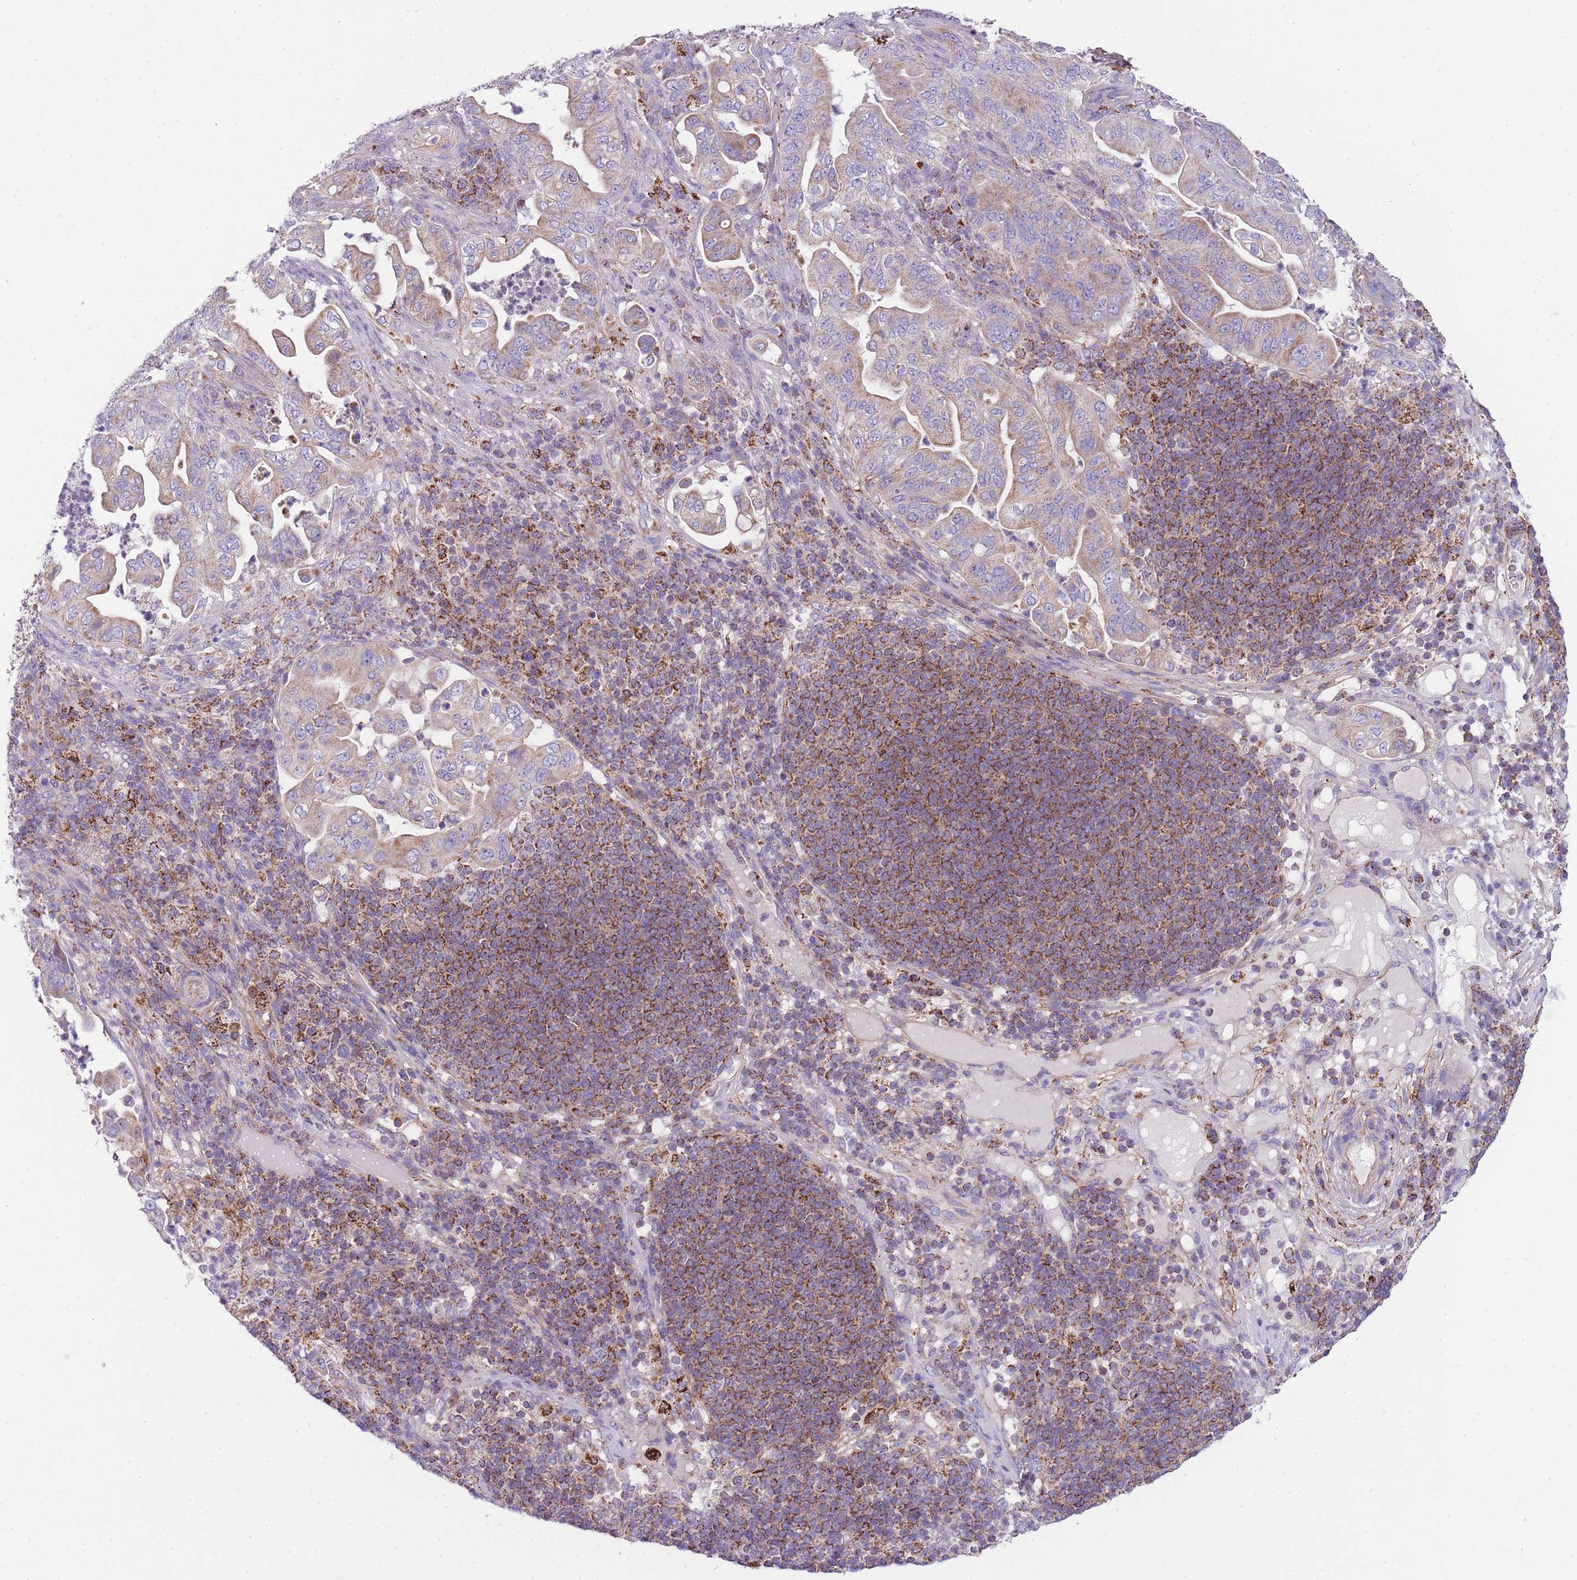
{"staining": {"intensity": "weak", "quantity": ">75%", "location": "cytoplasmic/membranous"}, "tissue": "pancreatic cancer", "cell_type": "Tumor cells", "image_type": "cancer", "snomed": [{"axis": "morphology", "description": "Adenocarcinoma, NOS"}, {"axis": "topography", "description": "Pancreas"}], "caption": "Immunohistochemical staining of human pancreatic cancer (adenocarcinoma) reveals low levels of weak cytoplasmic/membranous protein positivity in approximately >75% of tumor cells. (IHC, brightfield microscopy, high magnification).", "gene": "ST3GAL3", "patient": {"sex": "female", "age": 63}}